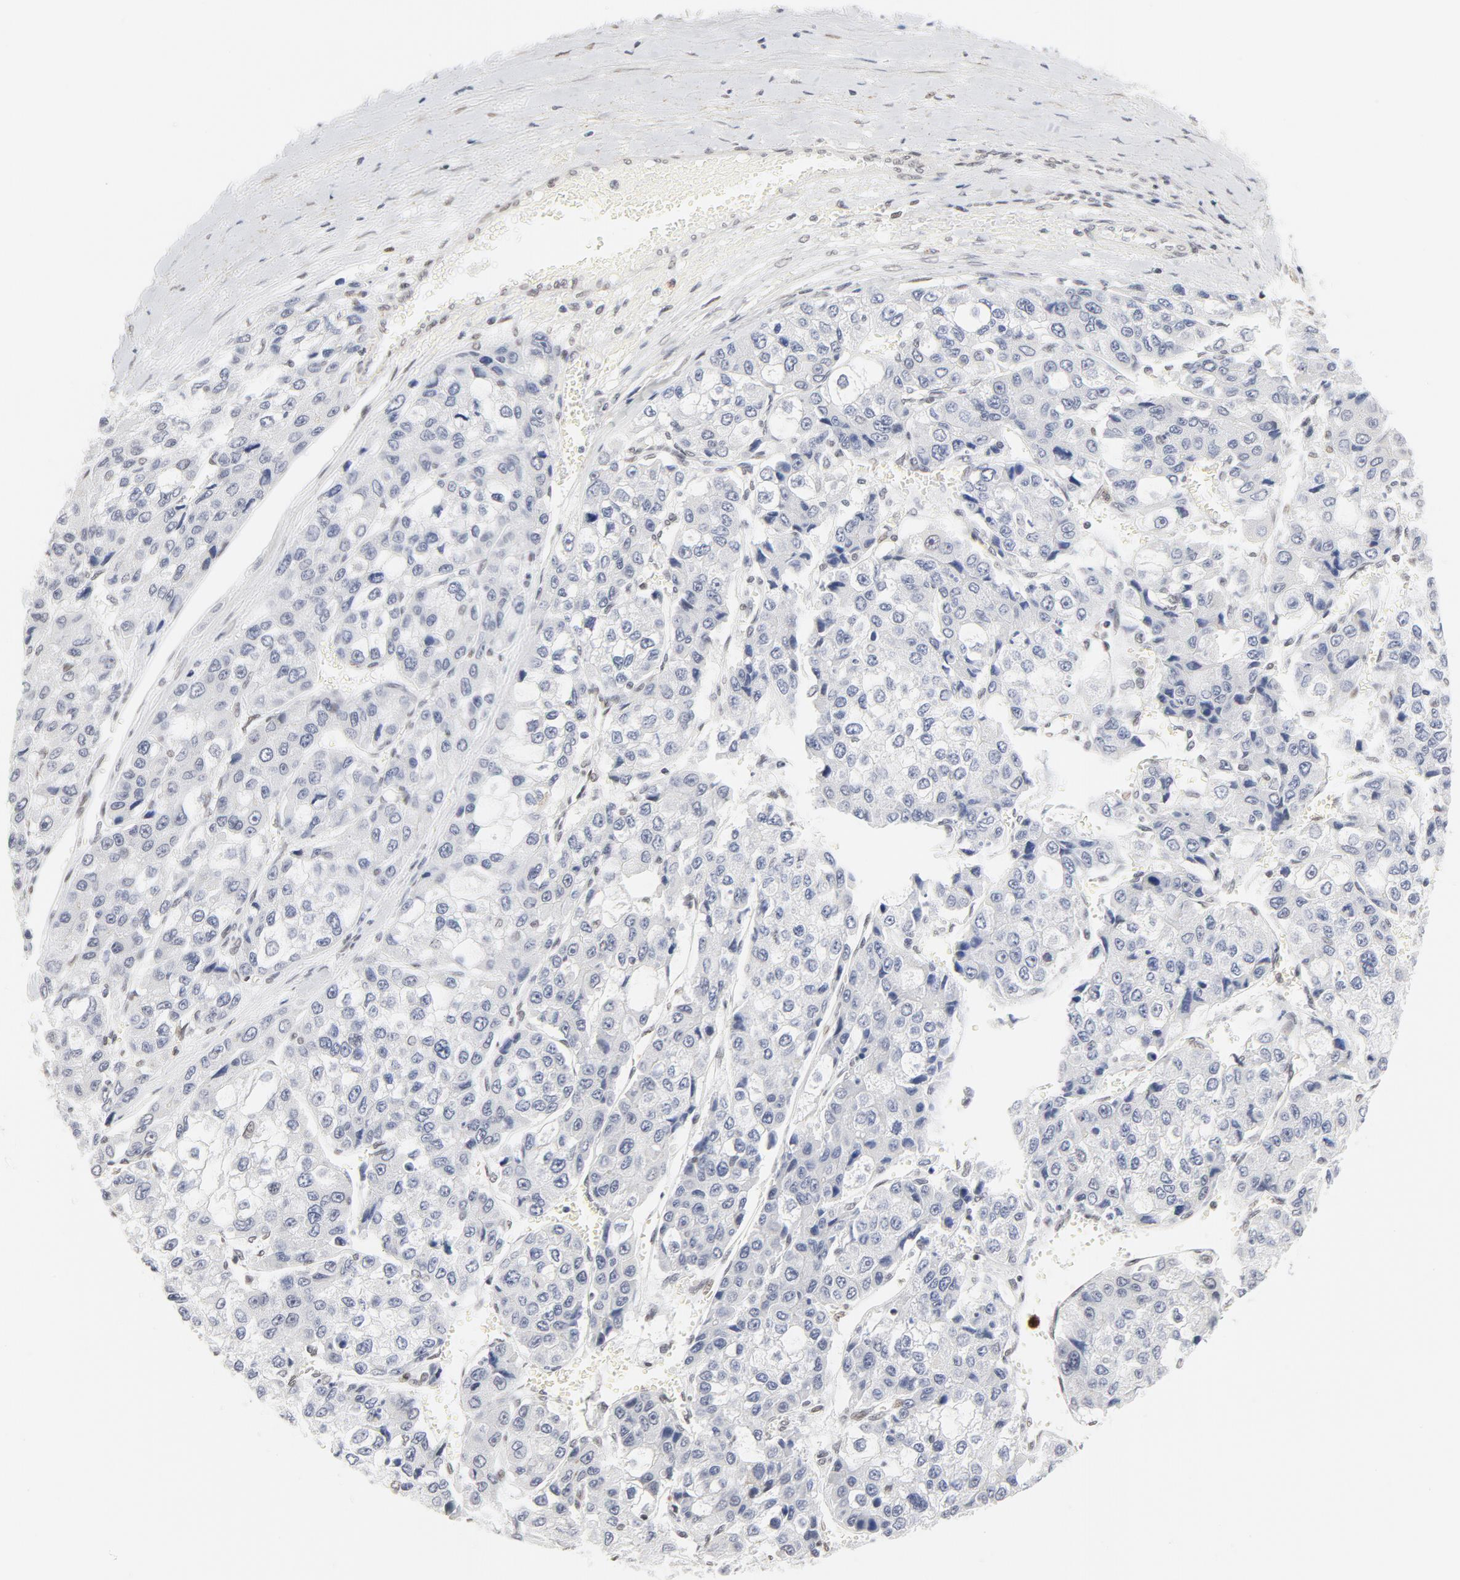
{"staining": {"intensity": "negative", "quantity": "none", "location": "none"}, "tissue": "liver cancer", "cell_type": "Tumor cells", "image_type": "cancer", "snomed": [{"axis": "morphology", "description": "Carcinoma, Hepatocellular, NOS"}, {"axis": "topography", "description": "Liver"}], "caption": "Human liver hepatocellular carcinoma stained for a protein using IHC displays no positivity in tumor cells.", "gene": "PBX1", "patient": {"sex": "female", "age": 66}}